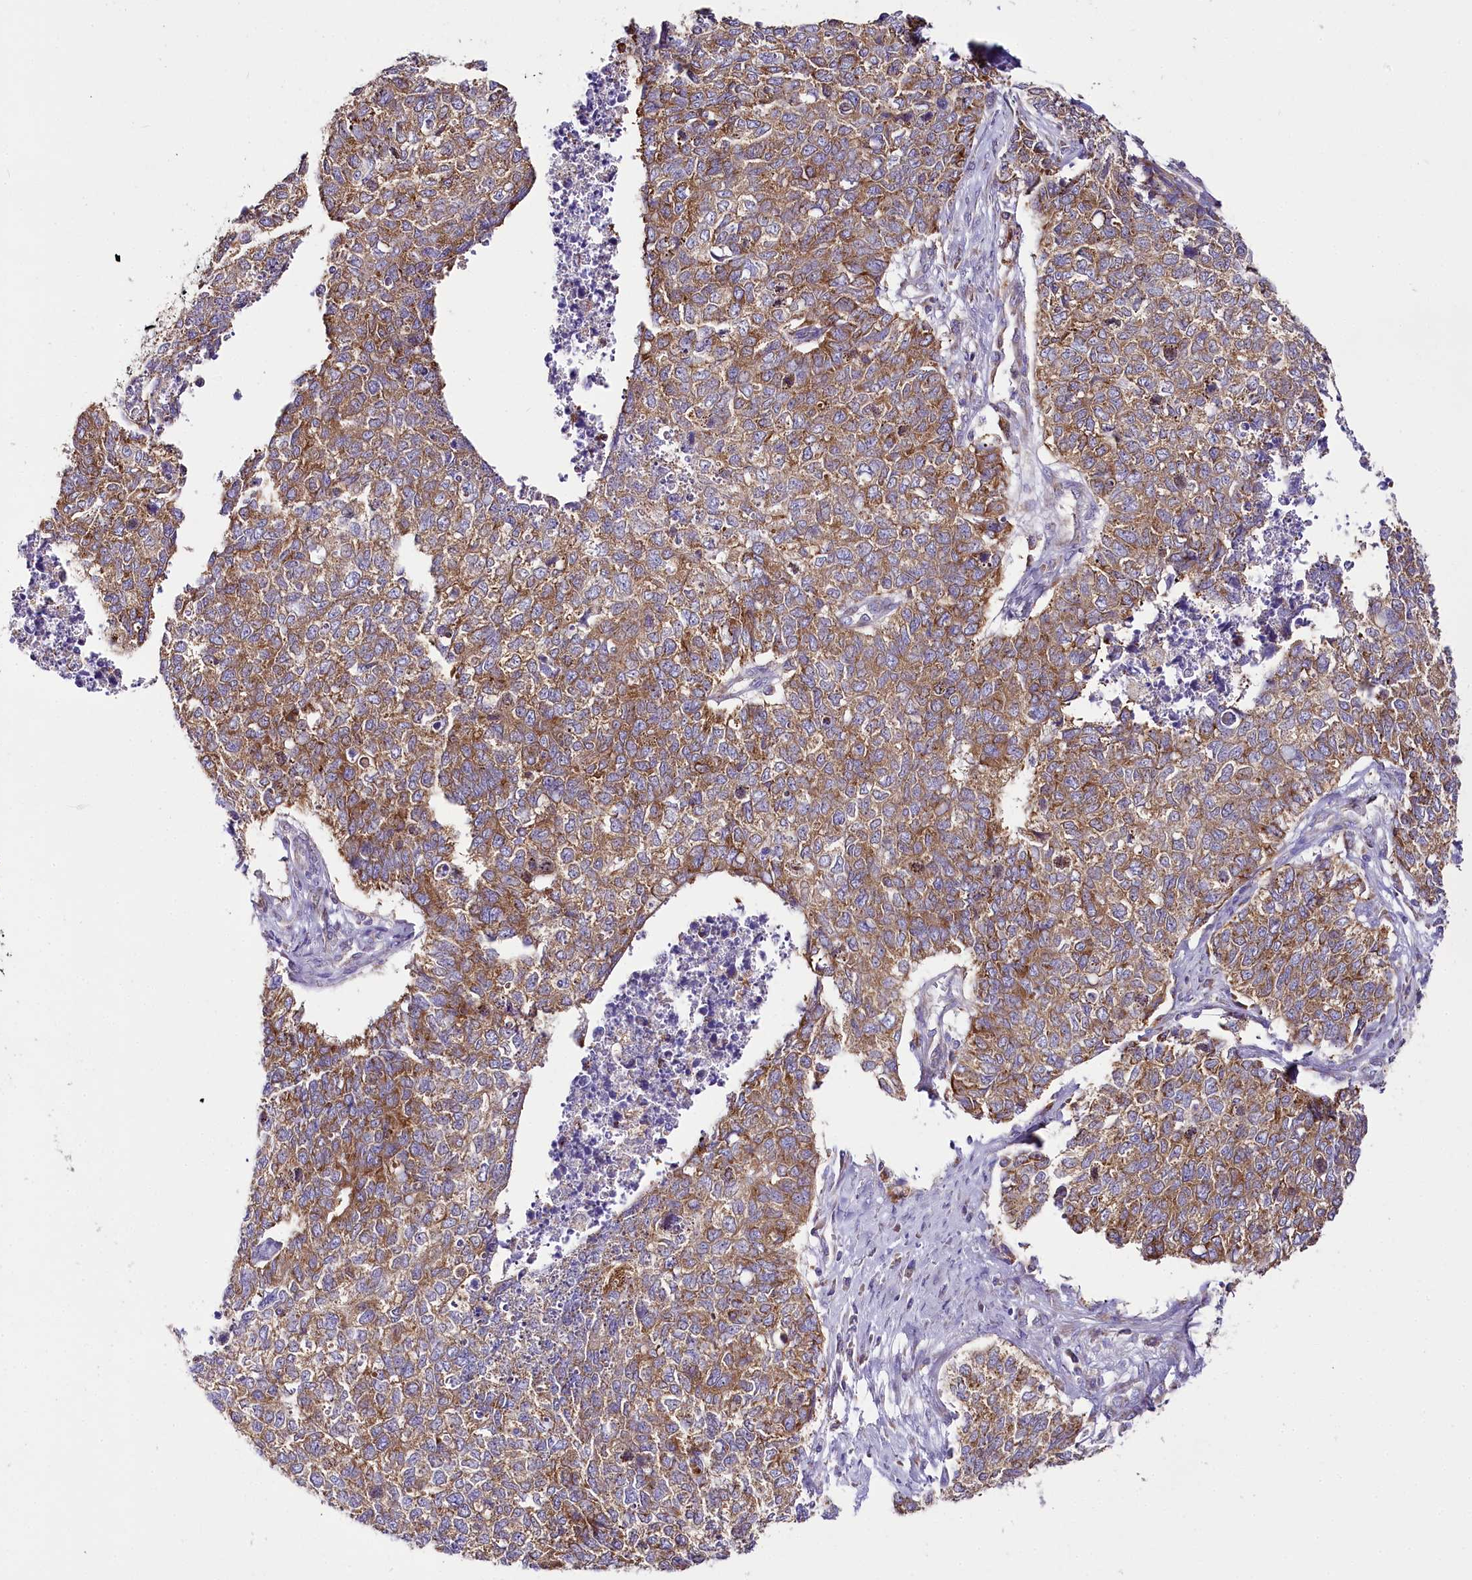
{"staining": {"intensity": "moderate", "quantity": ">75%", "location": "cytoplasmic/membranous"}, "tissue": "cervical cancer", "cell_type": "Tumor cells", "image_type": "cancer", "snomed": [{"axis": "morphology", "description": "Squamous cell carcinoma, NOS"}, {"axis": "topography", "description": "Cervix"}], "caption": "Brown immunohistochemical staining in human cervical squamous cell carcinoma exhibits moderate cytoplasmic/membranous positivity in about >75% of tumor cells.", "gene": "THUMPD3", "patient": {"sex": "female", "age": 63}}